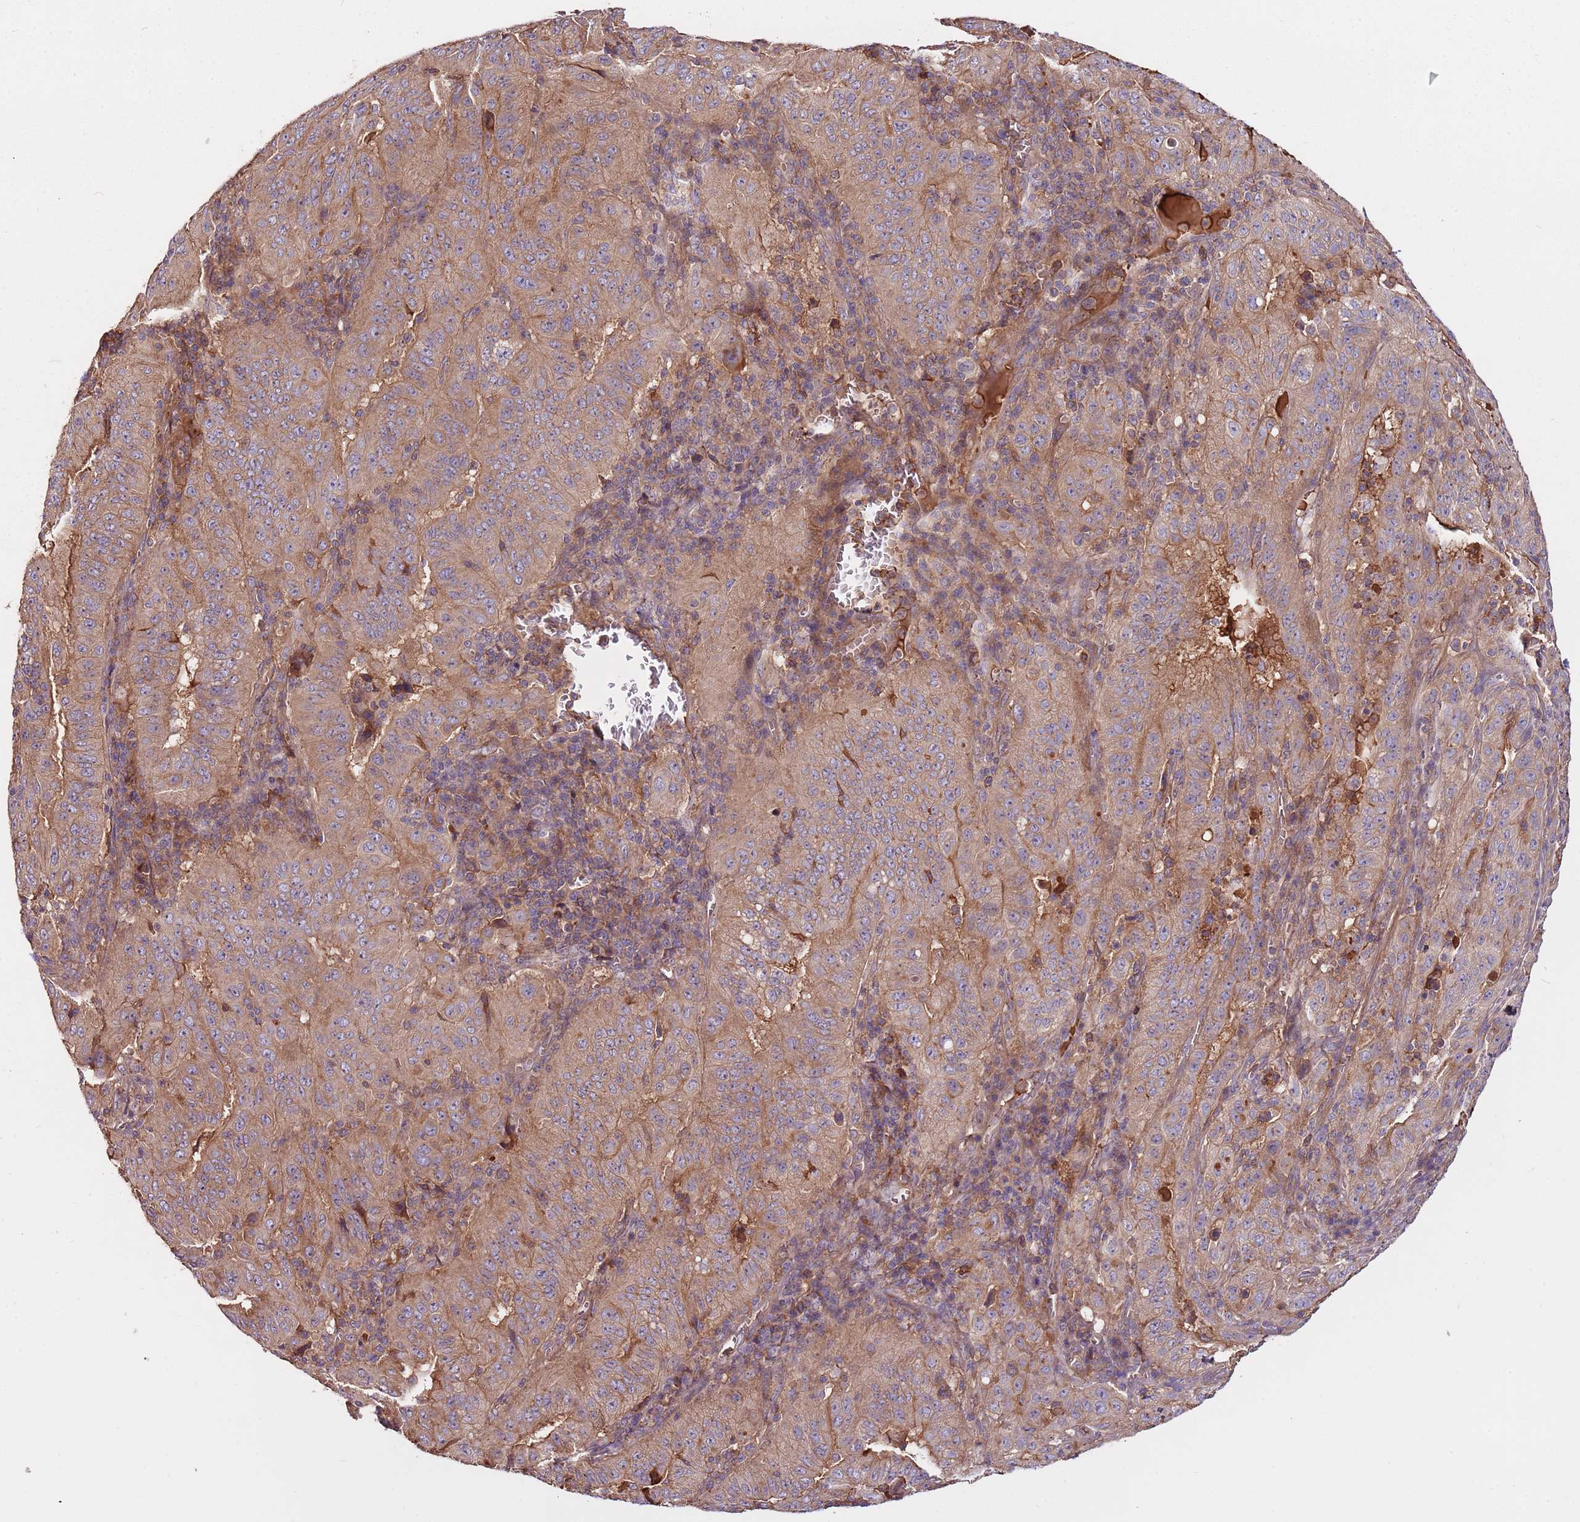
{"staining": {"intensity": "moderate", "quantity": "<25%", "location": "cytoplasmic/membranous"}, "tissue": "pancreatic cancer", "cell_type": "Tumor cells", "image_type": "cancer", "snomed": [{"axis": "morphology", "description": "Adenocarcinoma, NOS"}, {"axis": "topography", "description": "Pancreas"}], "caption": "Immunohistochemistry (IHC) photomicrograph of neoplastic tissue: human adenocarcinoma (pancreatic) stained using IHC demonstrates low levels of moderate protein expression localized specifically in the cytoplasmic/membranous of tumor cells, appearing as a cytoplasmic/membranous brown color.", "gene": "DENR", "patient": {"sex": "male", "age": 63}}